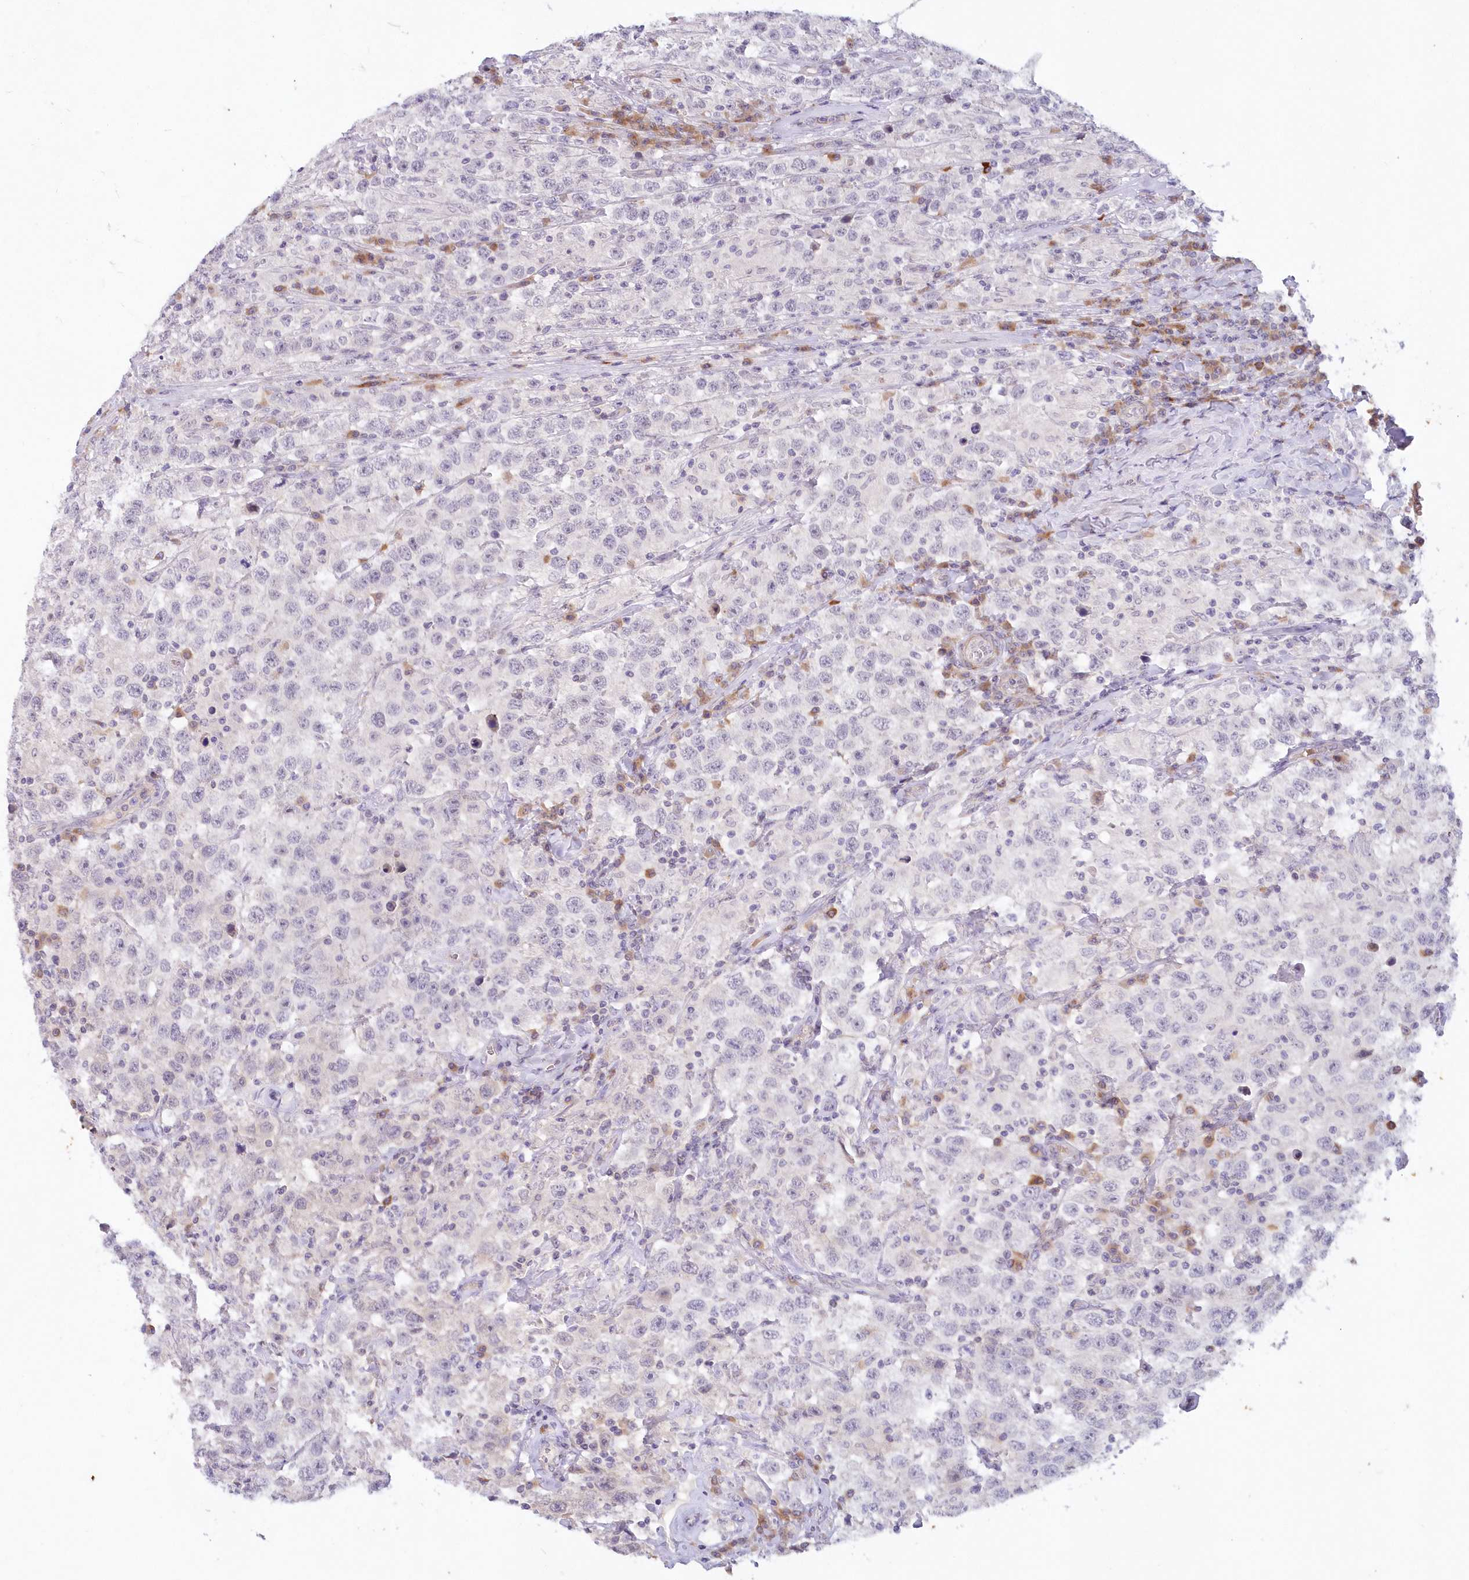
{"staining": {"intensity": "negative", "quantity": "none", "location": "none"}, "tissue": "testis cancer", "cell_type": "Tumor cells", "image_type": "cancer", "snomed": [{"axis": "morphology", "description": "Seminoma, NOS"}, {"axis": "topography", "description": "Testis"}], "caption": "Testis cancer (seminoma) was stained to show a protein in brown. There is no significant staining in tumor cells. (Brightfield microscopy of DAB immunohistochemistry at high magnification).", "gene": "SNED1", "patient": {"sex": "male", "age": 41}}